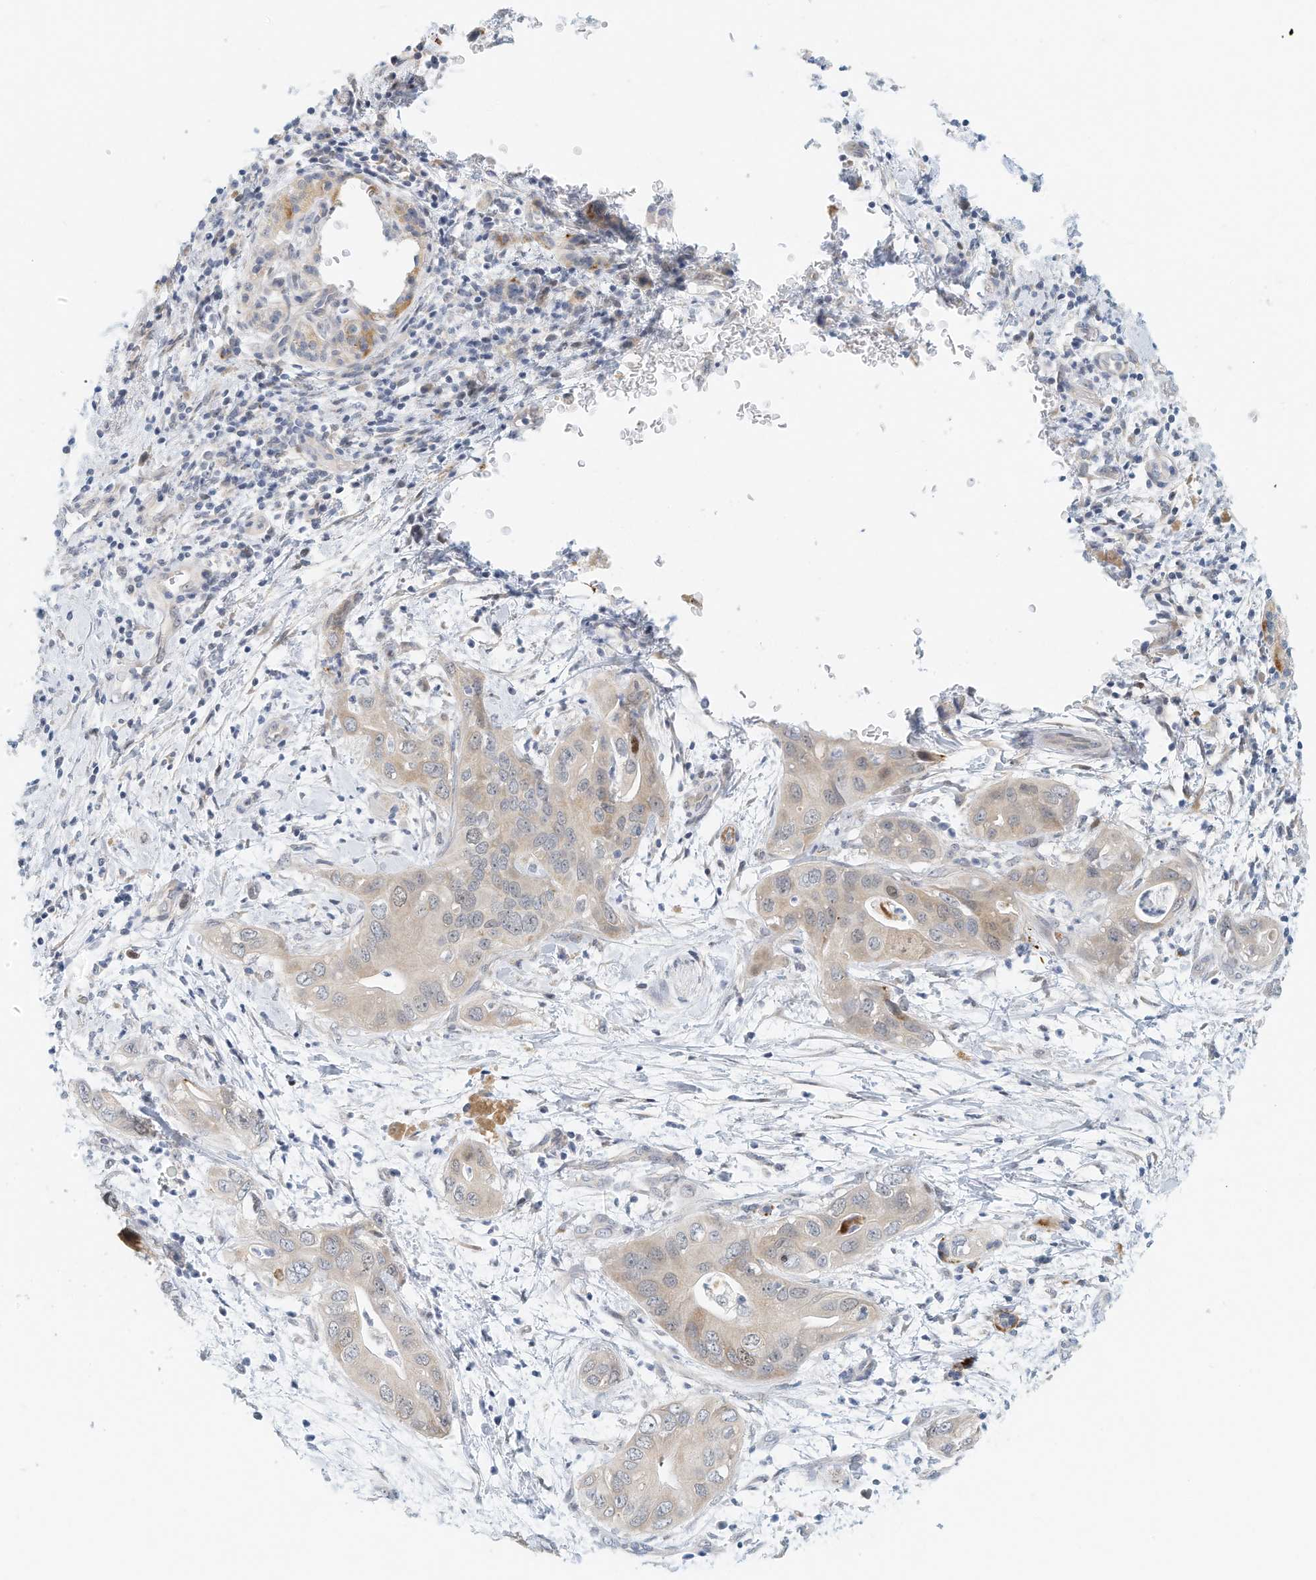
{"staining": {"intensity": "negative", "quantity": "none", "location": "none"}, "tissue": "pancreatic cancer", "cell_type": "Tumor cells", "image_type": "cancer", "snomed": [{"axis": "morphology", "description": "Adenocarcinoma, NOS"}, {"axis": "topography", "description": "Pancreas"}], "caption": "Tumor cells show no significant protein expression in pancreatic cancer (adenocarcinoma). (DAB (3,3'-diaminobenzidine) IHC, high magnification).", "gene": "ARHGAP28", "patient": {"sex": "female", "age": 78}}